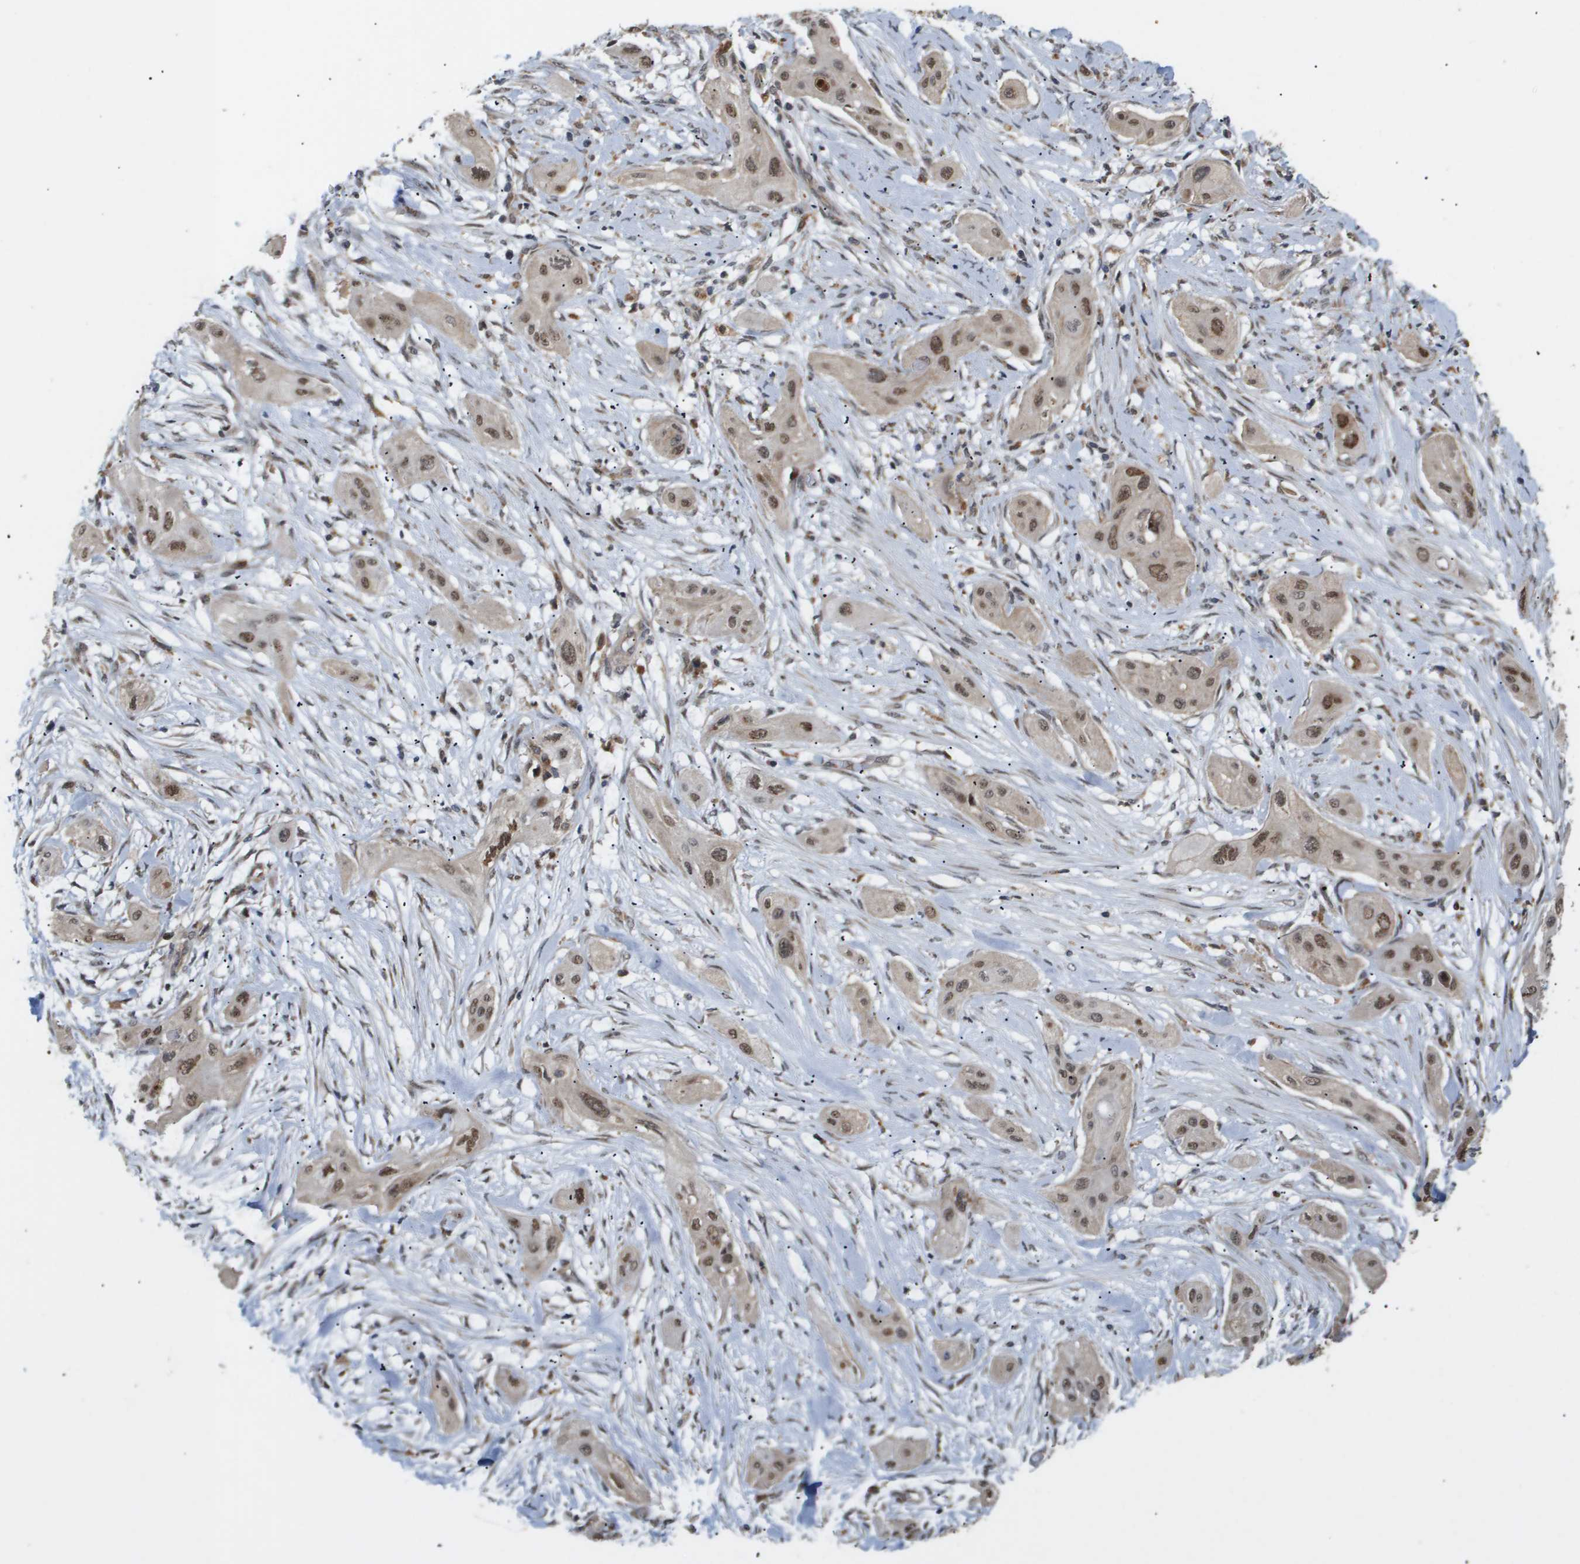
{"staining": {"intensity": "moderate", "quantity": ">75%", "location": "cytoplasmic/membranous,nuclear"}, "tissue": "lung cancer", "cell_type": "Tumor cells", "image_type": "cancer", "snomed": [{"axis": "morphology", "description": "Squamous cell carcinoma, NOS"}, {"axis": "topography", "description": "Lung"}], "caption": "A micrograph of lung cancer (squamous cell carcinoma) stained for a protein displays moderate cytoplasmic/membranous and nuclear brown staining in tumor cells. (Brightfield microscopy of DAB IHC at high magnification).", "gene": "PDGFB", "patient": {"sex": "female", "age": 47}}